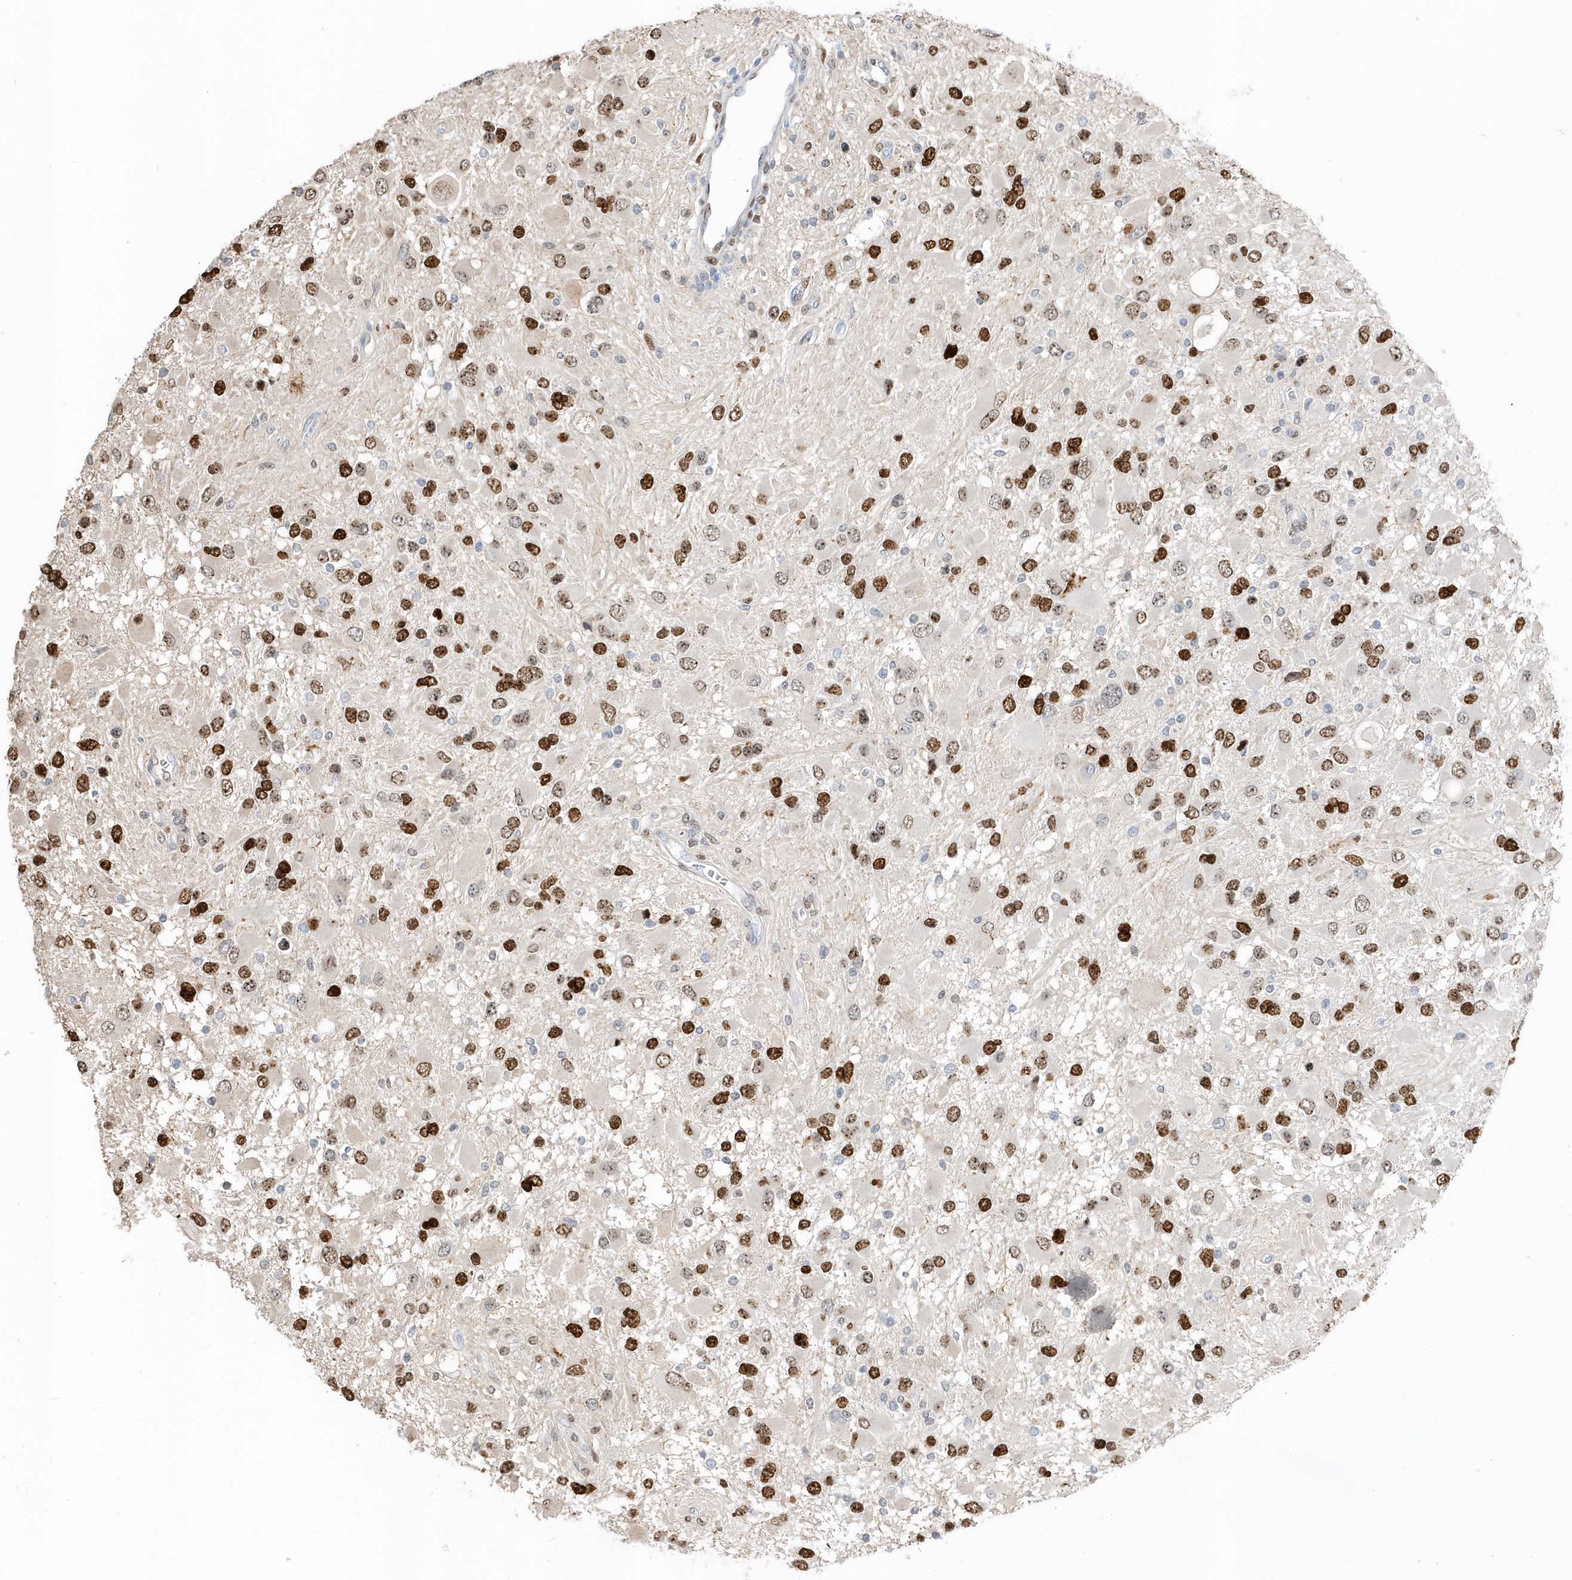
{"staining": {"intensity": "strong", "quantity": "25%-75%", "location": "nuclear"}, "tissue": "glioma", "cell_type": "Tumor cells", "image_type": "cancer", "snomed": [{"axis": "morphology", "description": "Glioma, malignant, High grade"}, {"axis": "topography", "description": "Brain"}], "caption": "A photomicrograph showing strong nuclear staining in about 25%-75% of tumor cells in malignant high-grade glioma, as visualized by brown immunohistochemical staining.", "gene": "MACROH2A2", "patient": {"sex": "male", "age": 53}}